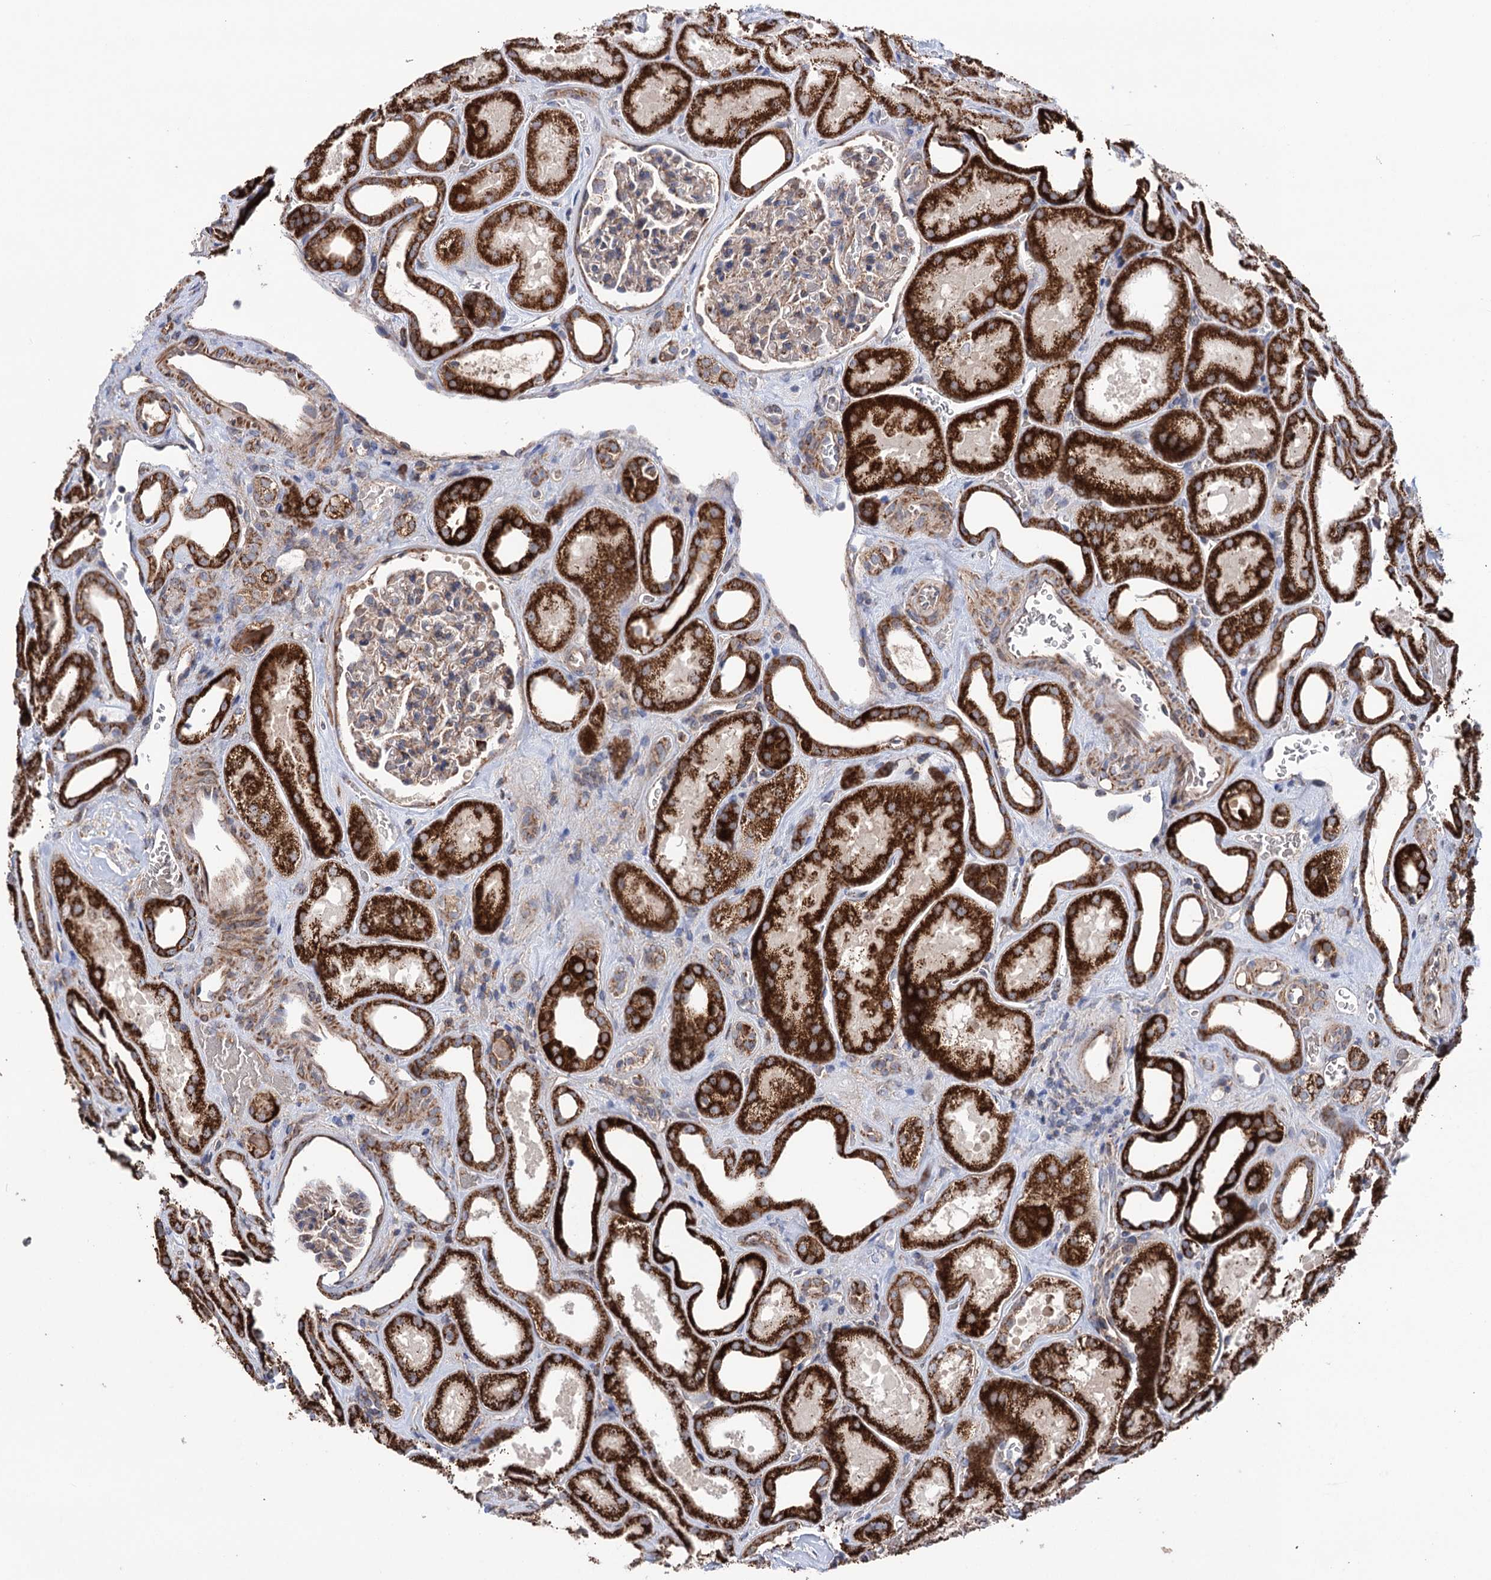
{"staining": {"intensity": "weak", "quantity": "25%-75%", "location": "cytoplasmic/membranous"}, "tissue": "kidney", "cell_type": "Cells in glomeruli", "image_type": "normal", "snomed": [{"axis": "morphology", "description": "Normal tissue, NOS"}, {"axis": "morphology", "description": "Adenocarcinoma, NOS"}, {"axis": "topography", "description": "Kidney"}], "caption": "This photomicrograph demonstrates normal kidney stained with immunohistochemistry (IHC) to label a protein in brown. The cytoplasmic/membranous of cells in glomeruli show weak positivity for the protein. Nuclei are counter-stained blue.", "gene": "SUCLA2", "patient": {"sex": "female", "age": 68}}